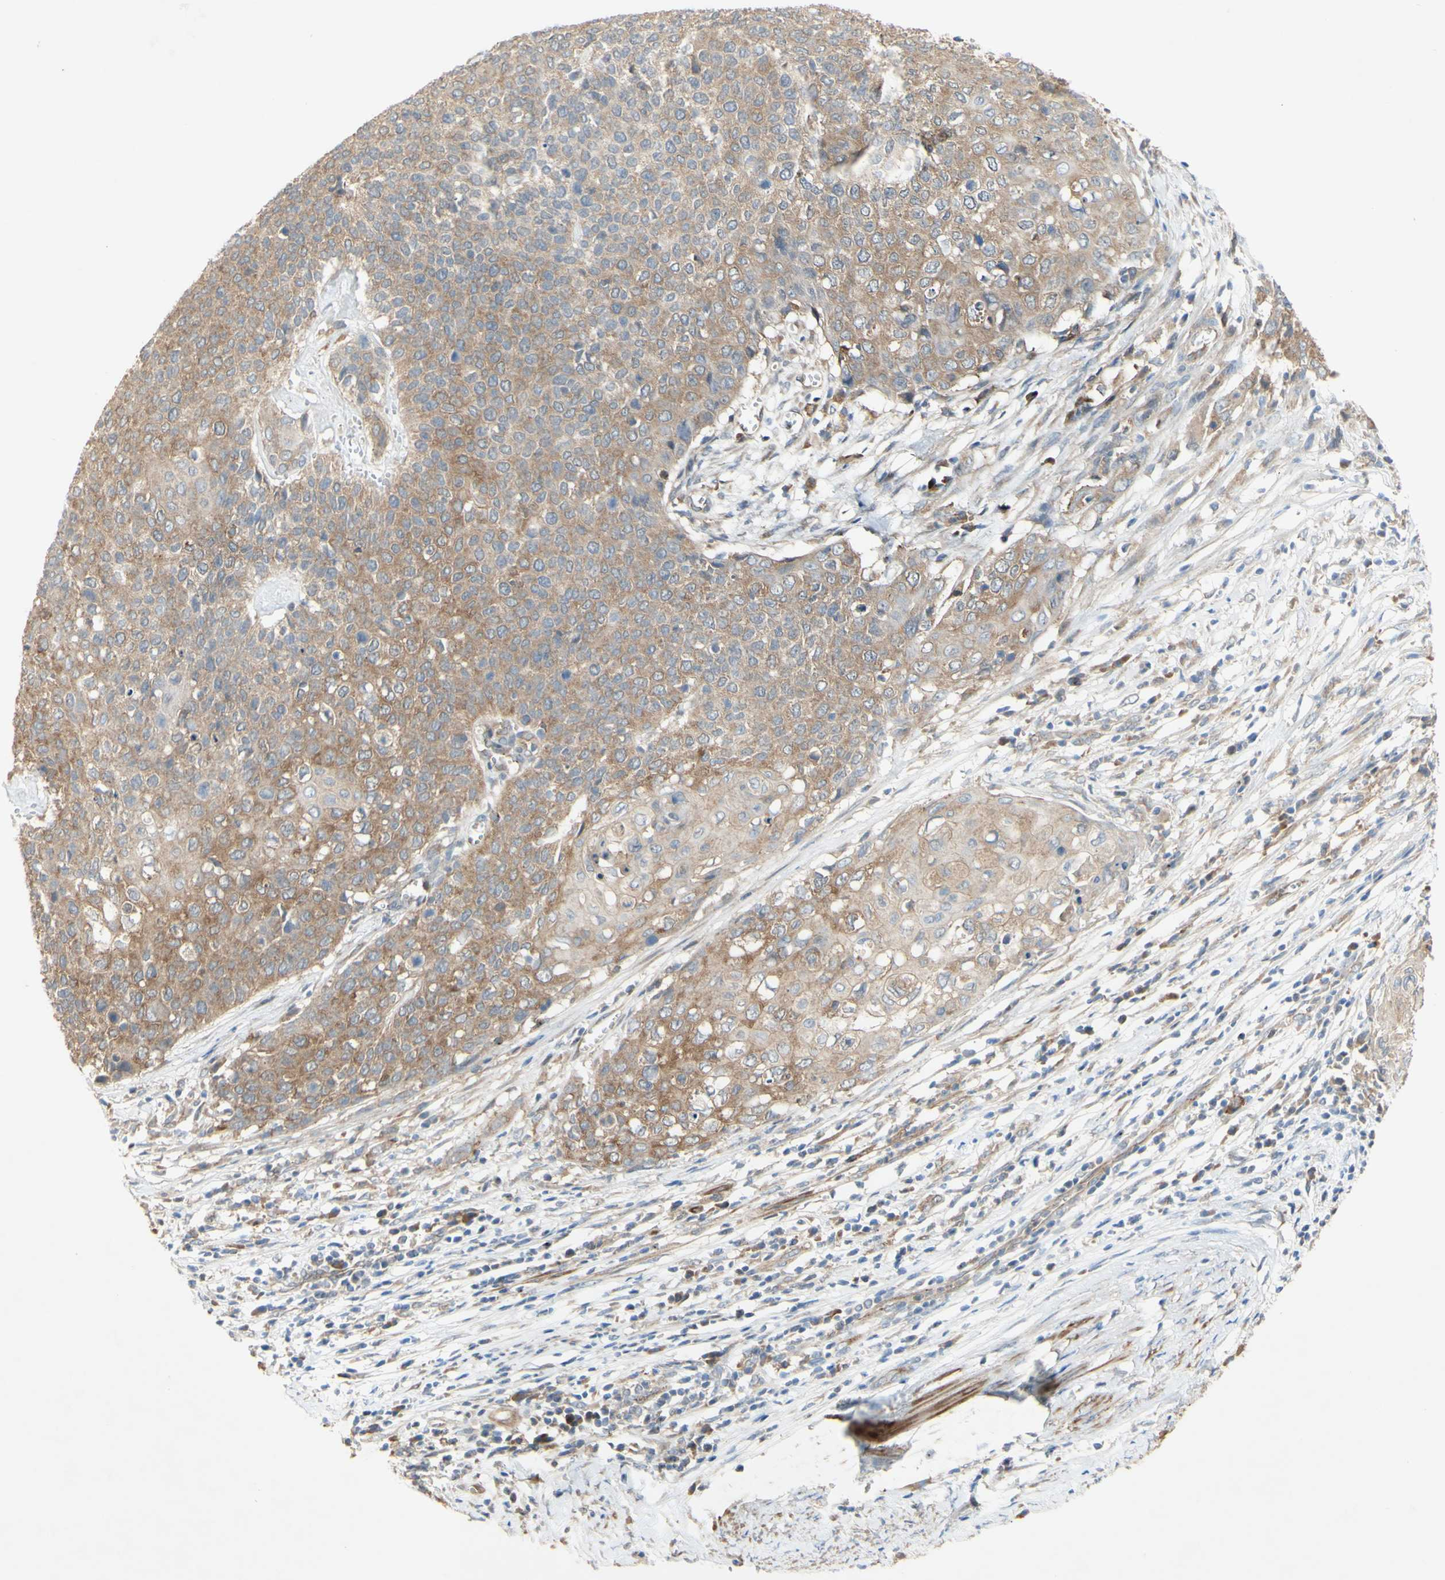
{"staining": {"intensity": "moderate", "quantity": ">75%", "location": "cytoplasmic/membranous"}, "tissue": "cervical cancer", "cell_type": "Tumor cells", "image_type": "cancer", "snomed": [{"axis": "morphology", "description": "Squamous cell carcinoma, NOS"}, {"axis": "topography", "description": "Cervix"}], "caption": "Cervical squamous cell carcinoma stained with DAB IHC displays medium levels of moderate cytoplasmic/membranous staining in approximately >75% of tumor cells. Using DAB (3,3'-diaminobenzidine) (brown) and hematoxylin (blue) stains, captured at high magnification using brightfield microscopy.", "gene": "PDGFB", "patient": {"sex": "female", "age": 39}}